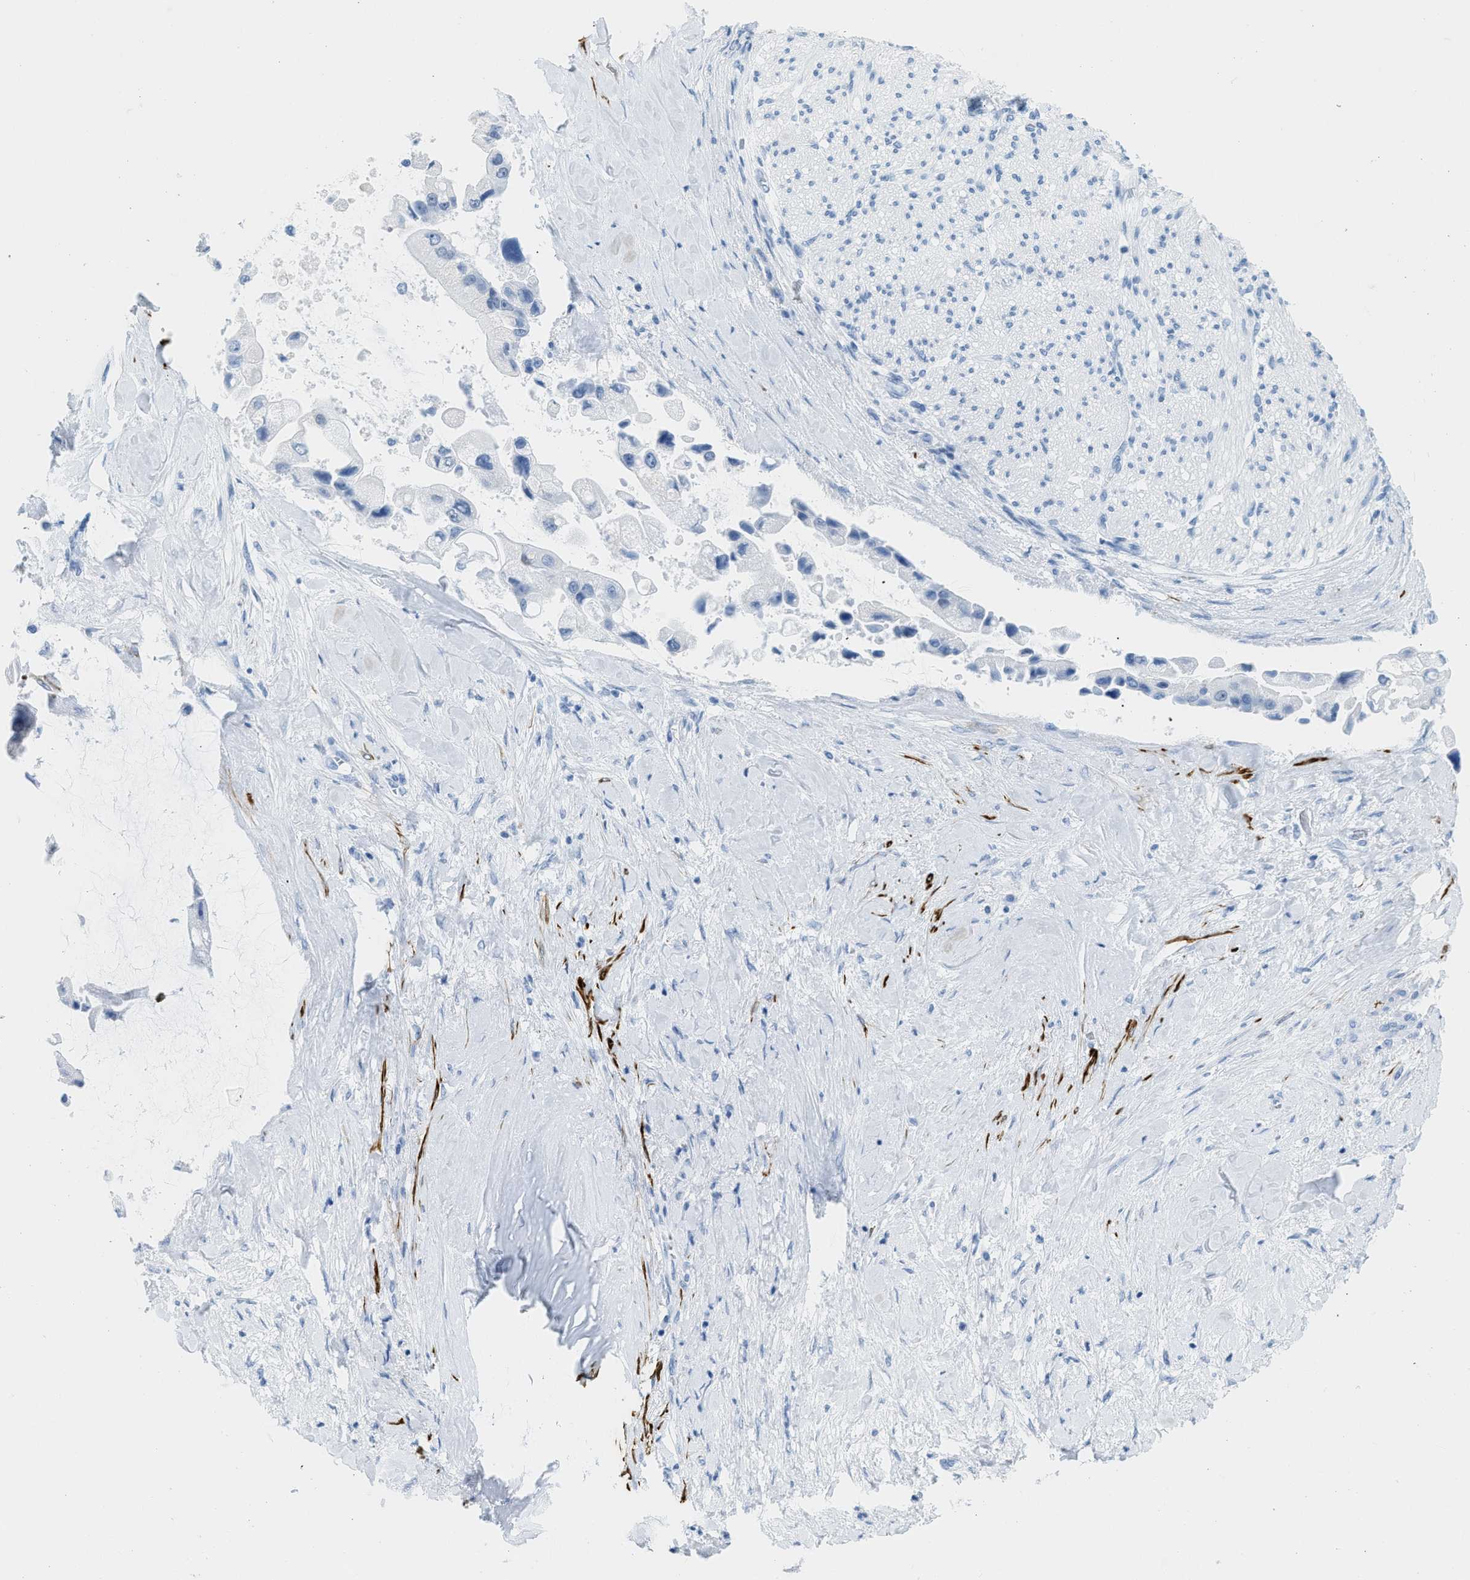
{"staining": {"intensity": "negative", "quantity": "none", "location": "none"}, "tissue": "liver cancer", "cell_type": "Tumor cells", "image_type": "cancer", "snomed": [{"axis": "morphology", "description": "Cholangiocarcinoma"}, {"axis": "topography", "description": "Liver"}], "caption": "An immunohistochemistry histopathology image of liver cancer is shown. There is no staining in tumor cells of liver cancer. The staining is performed using DAB brown chromogen with nuclei counter-stained in using hematoxylin.", "gene": "DES", "patient": {"sex": "male", "age": 50}}